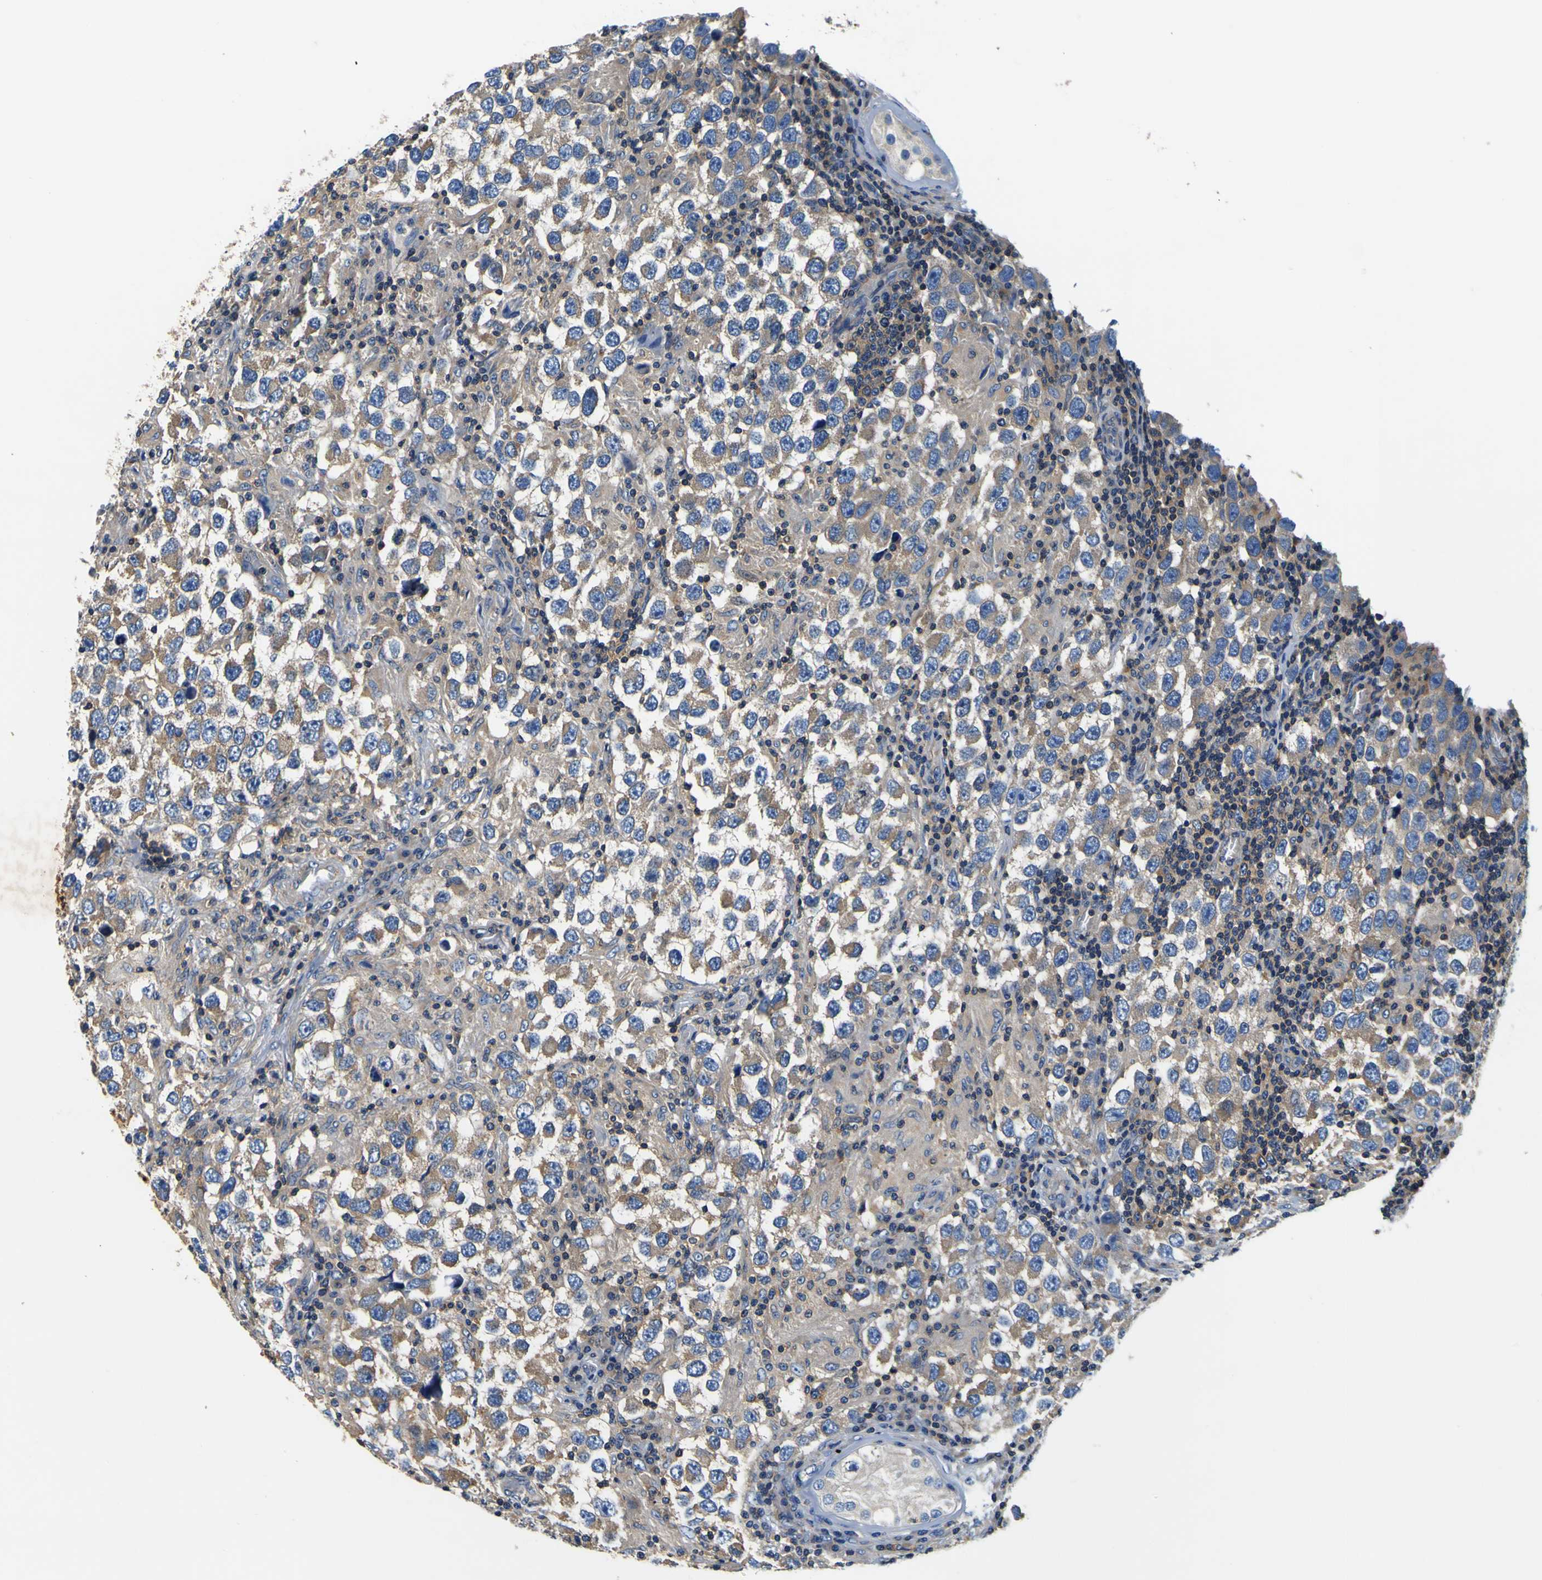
{"staining": {"intensity": "weak", "quantity": ">75%", "location": "cytoplasmic/membranous"}, "tissue": "testis cancer", "cell_type": "Tumor cells", "image_type": "cancer", "snomed": [{"axis": "morphology", "description": "Carcinoma, Embryonal, NOS"}, {"axis": "topography", "description": "Testis"}], "caption": "Immunohistochemical staining of human testis cancer (embryonal carcinoma) reveals low levels of weak cytoplasmic/membranous expression in approximately >75% of tumor cells.", "gene": "CNR2", "patient": {"sex": "male", "age": 21}}